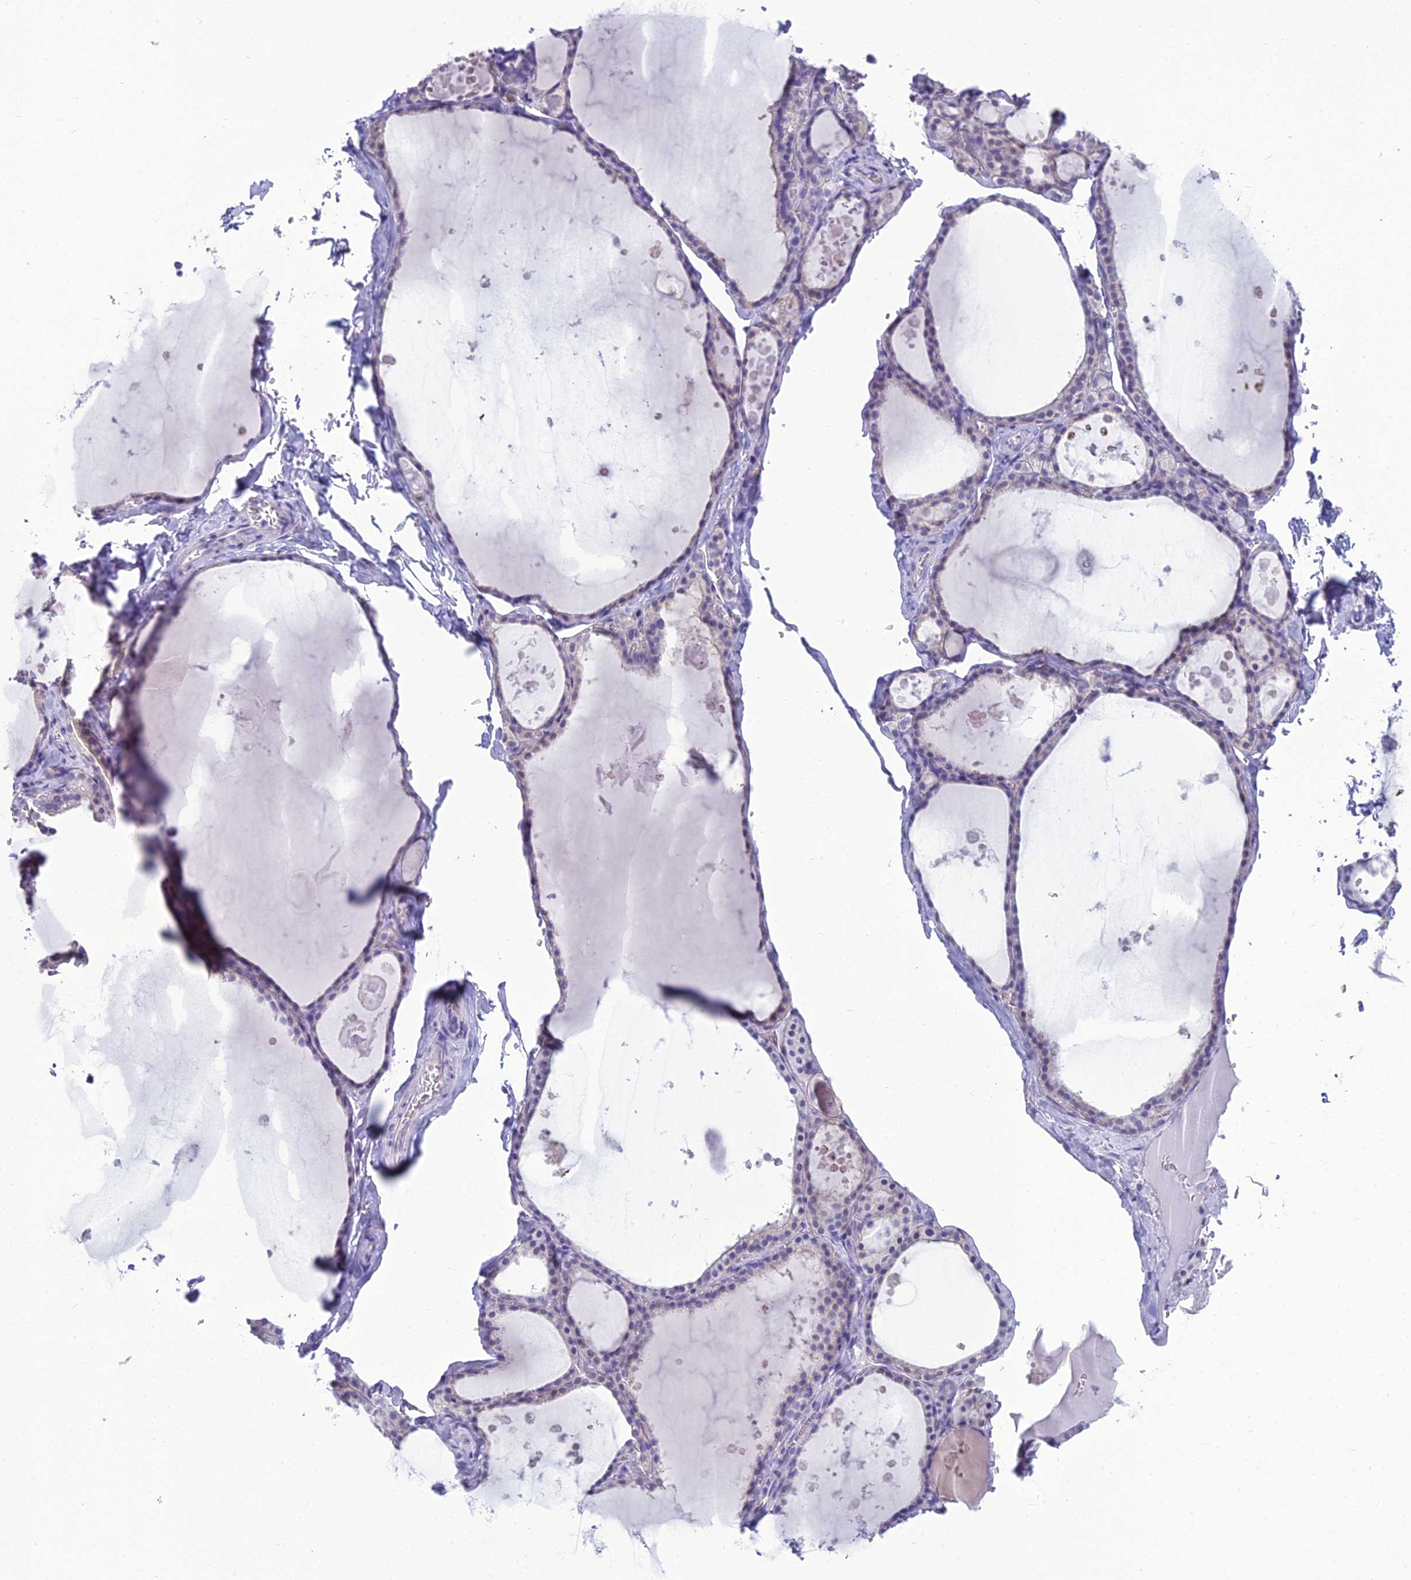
{"staining": {"intensity": "negative", "quantity": "none", "location": "none"}, "tissue": "thyroid gland", "cell_type": "Glandular cells", "image_type": "normal", "snomed": [{"axis": "morphology", "description": "Normal tissue, NOS"}, {"axis": "topography", "description": "Thyroid gland"}], "caption": "Protein analysis of benign thyroid gland reveals no significant staining in glandular cells. Brightfield microscopy of immunohistochemistry (IHC) stained with DAB (brown) and hematoxylin (blue), captured at high magnification.", "gene": "GNPNAT1", "patient": {"sex": "male", "age": 56}}